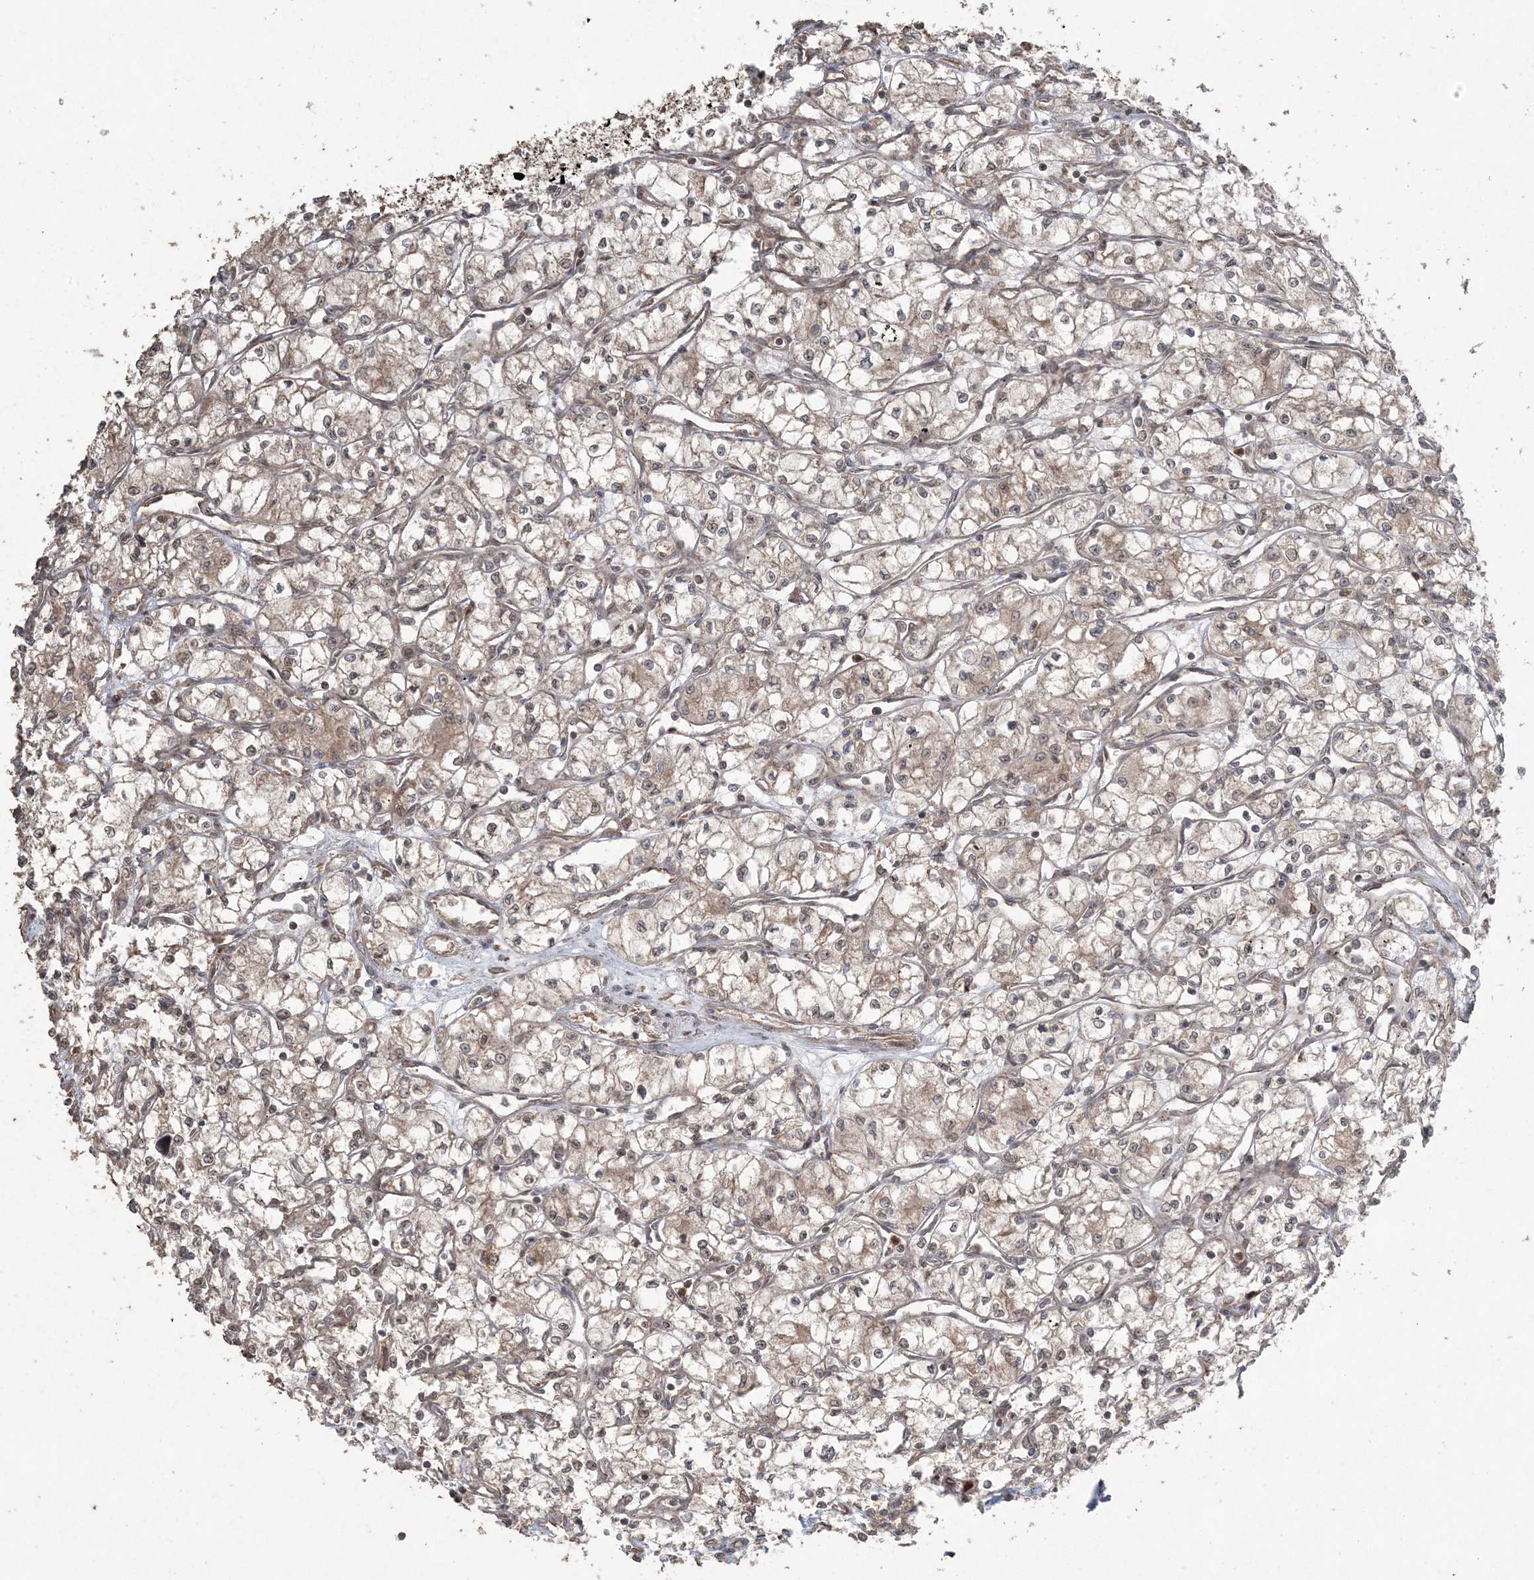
{"staining": {"intensity": "weak", "quantity": "25%-75%", "location": "cytoplasmic/membranous,nuclear"}, "tissue": "renal cancer", "cell_type": "Tumor cells", "image_type": "cancer", "snomed": [{"axis": "morphology", "description": "Adenocarcinoma, NOS"}, {"axis": "topography", "description": "Kidney"}], "caption": "IHC (DAB) staining of human renal cancer shows weak cytoplasmic/membranous and nuclear protein staining in about 25%-75% of tumor cells. Nuclei are stained in blue.", "gene": "DDX19B", "patient": {"sex": "male", "age": 59}}